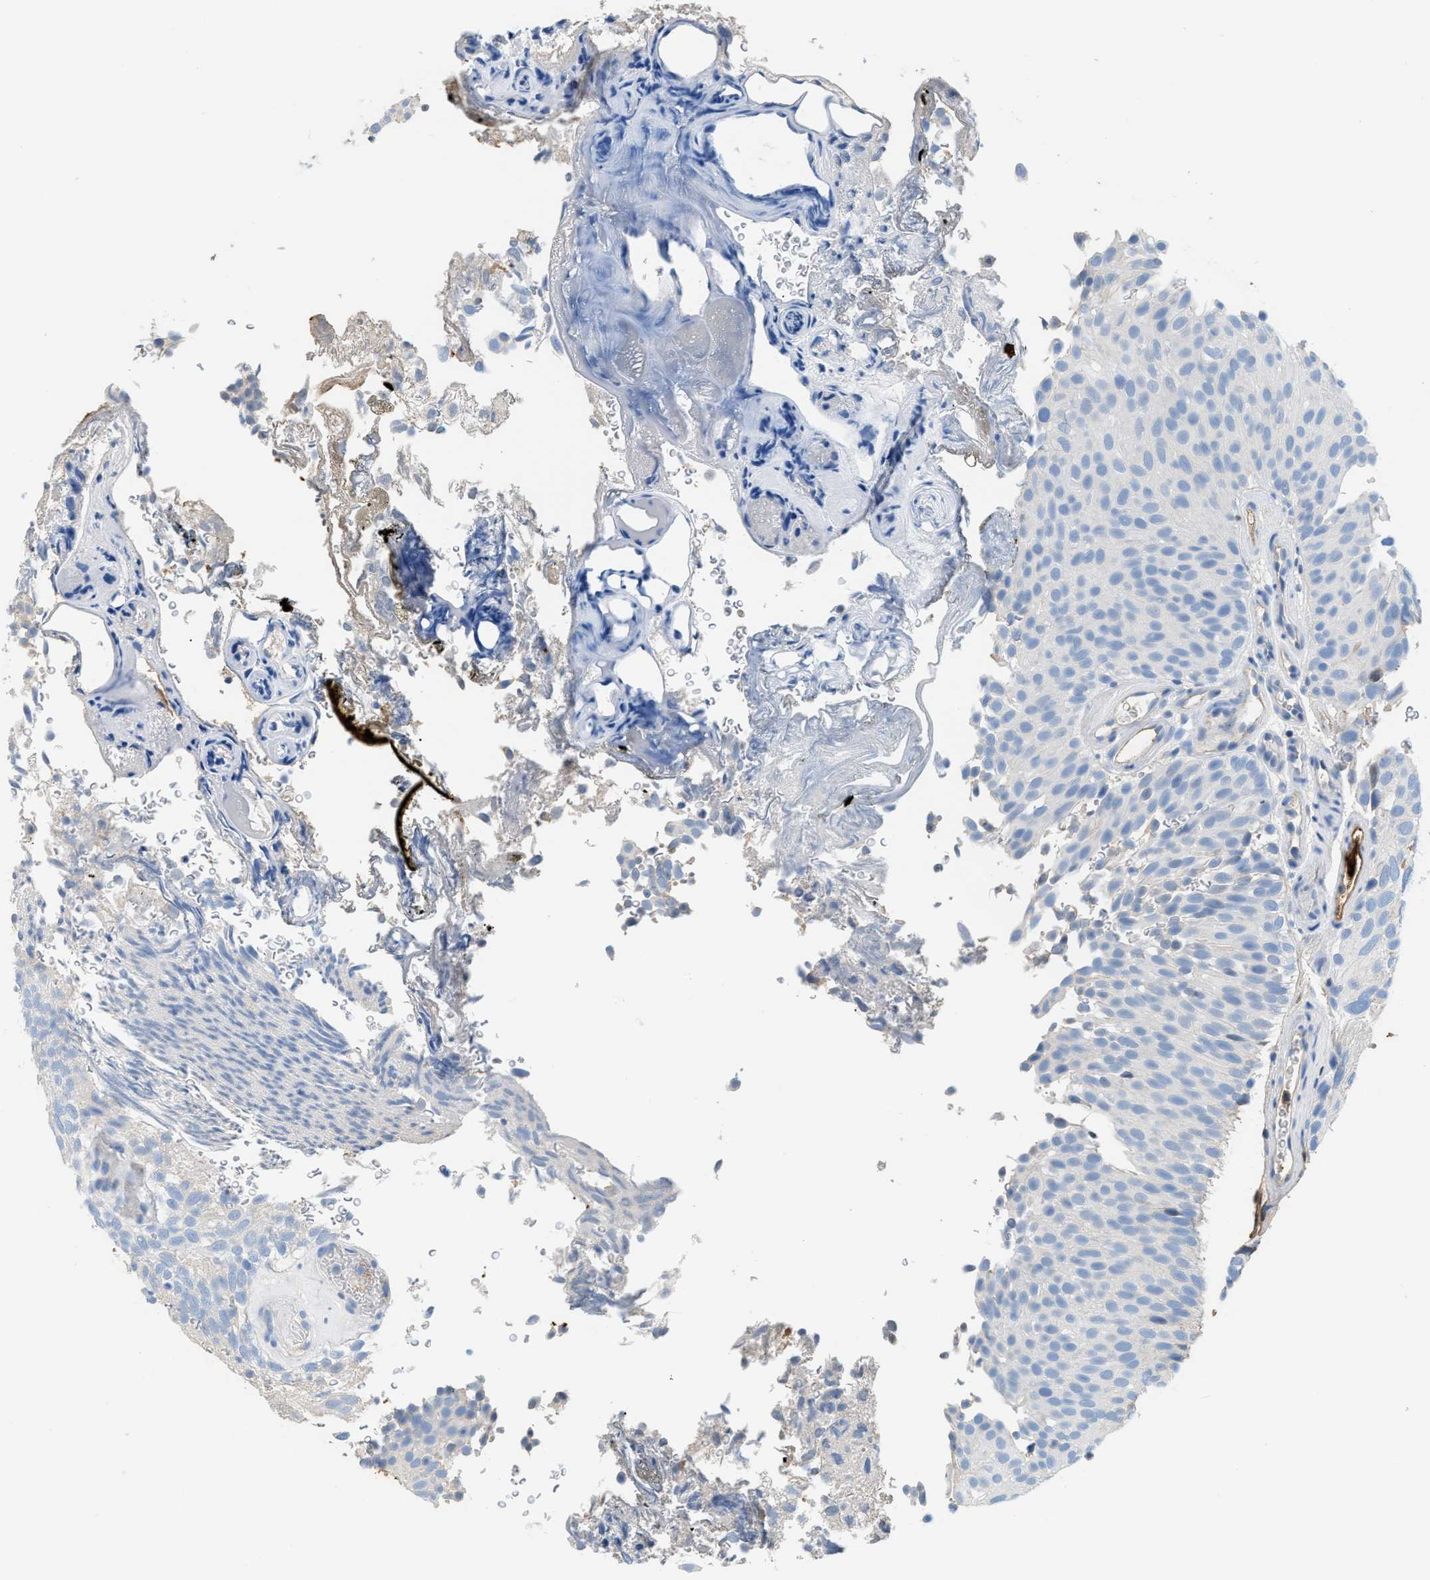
{"staining": {"intensity": "negative", "quantity": "none", "location": "none"}, "tissue": "urothelial cancer", "cell_type": "Tumor cells", "image_type": "cancer", "snomed": [{"axis": "morphology", "description": "Urothelial carcinoma, Low grade"}, {"axis": "topography", "description": "Urinary bladder"}], "caption": "A high-resolution micrograph shows immunohistochemistry (IHC) staining of urothelial cancer, which displays no significant positivity in tumor cells.", "gene": "CFI", "patient": {"sex": "male", "age": 78}}